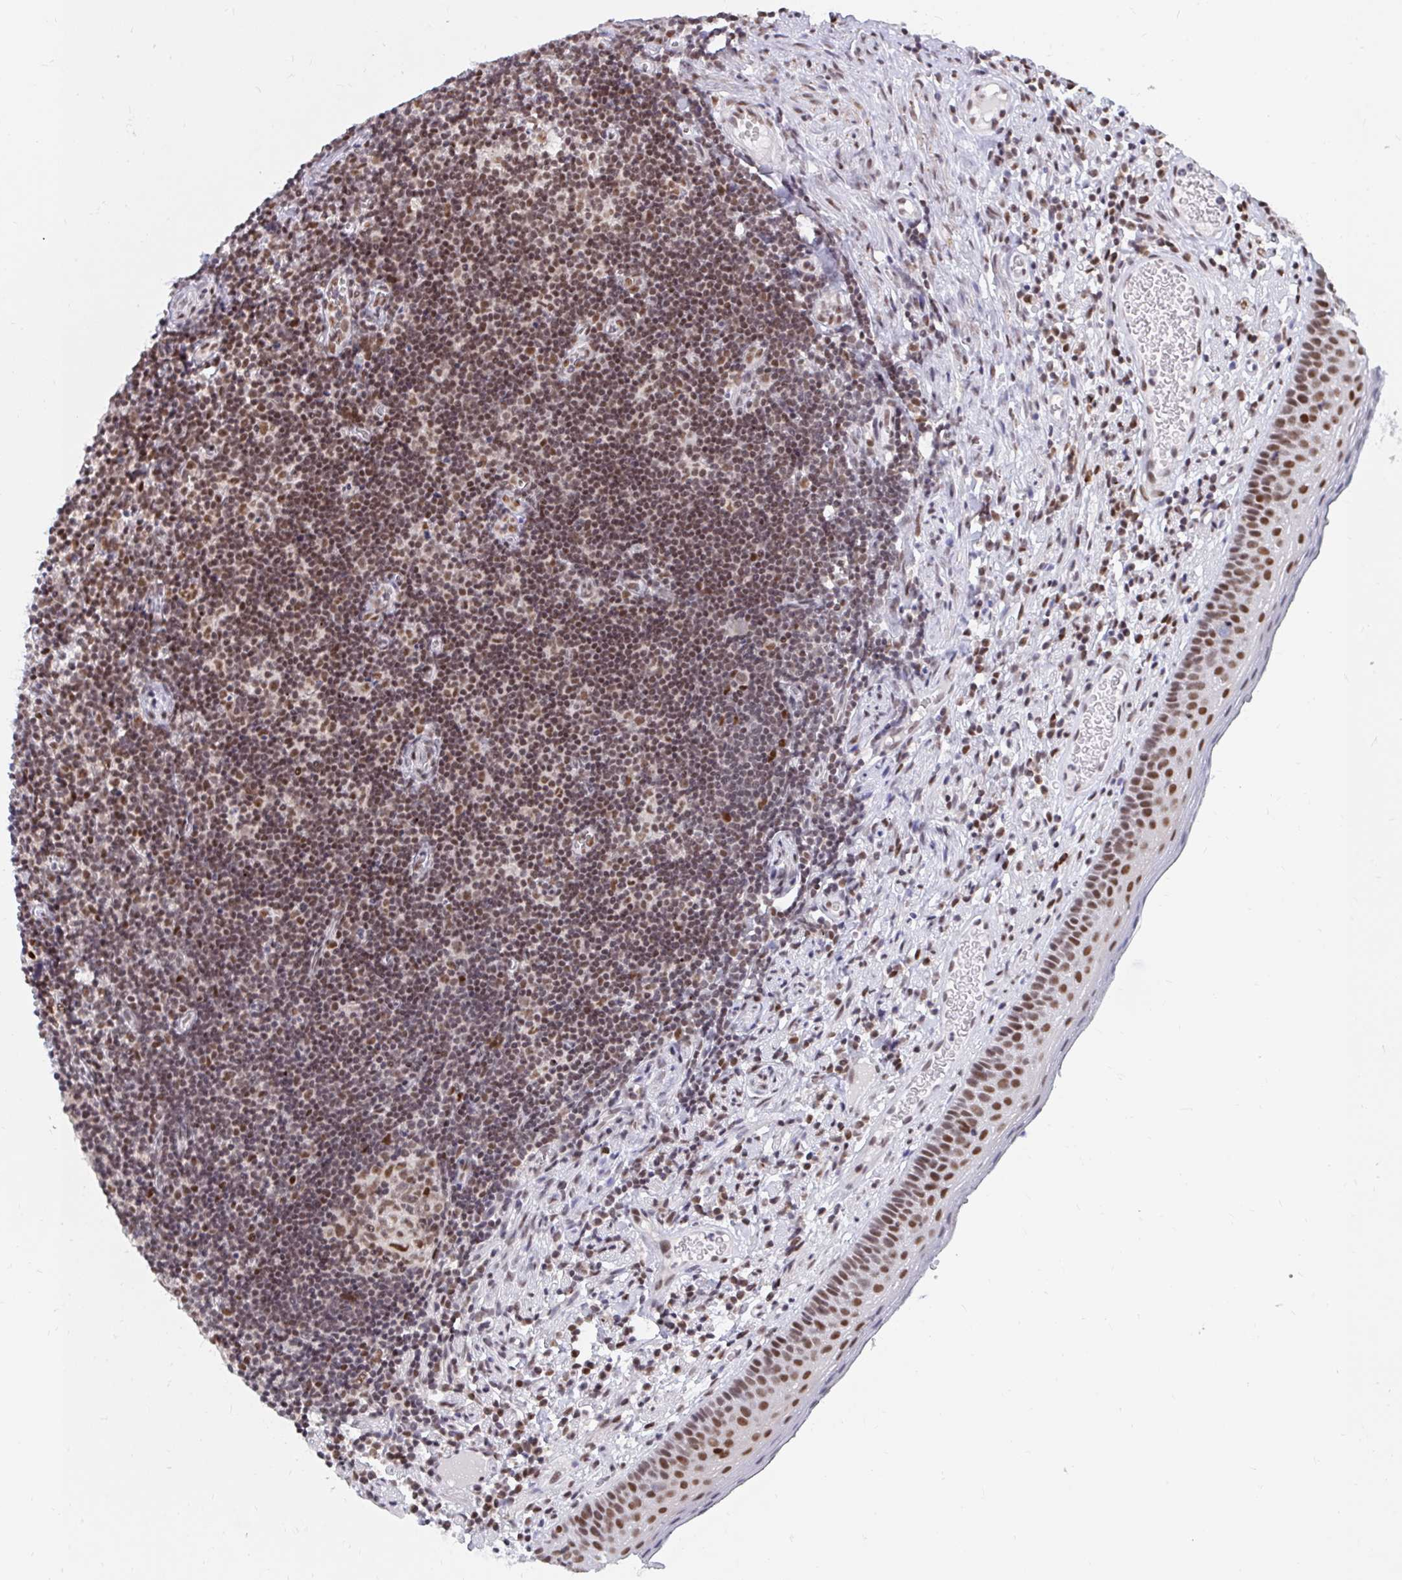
{"staining": {"intensity": "strong", "quantity": ">75%", "location": "nuclear"}, "tissue": "oral mucosa", "cell_type": "Squamous epithelial cells", "image_type": "normal", "snomed": [{"axis": "morphology", "description": "Normal tissue, NOS"}, {"axis": "morphology", "description": "Squamous cell carcinoma, NOS"}, {"axis": "topography", "description": "Oral tissue"}, {"axis": "topography", "description": "Head-Neck"}], "caption": "A high-resolution histopathology image shows IHC staining of benign oral mucosa, which shows strong nuclear expression in about >75% of squamous epithelial cells.", "gene": "PHF10", "patient": {"sex": "male", "age": 58}}